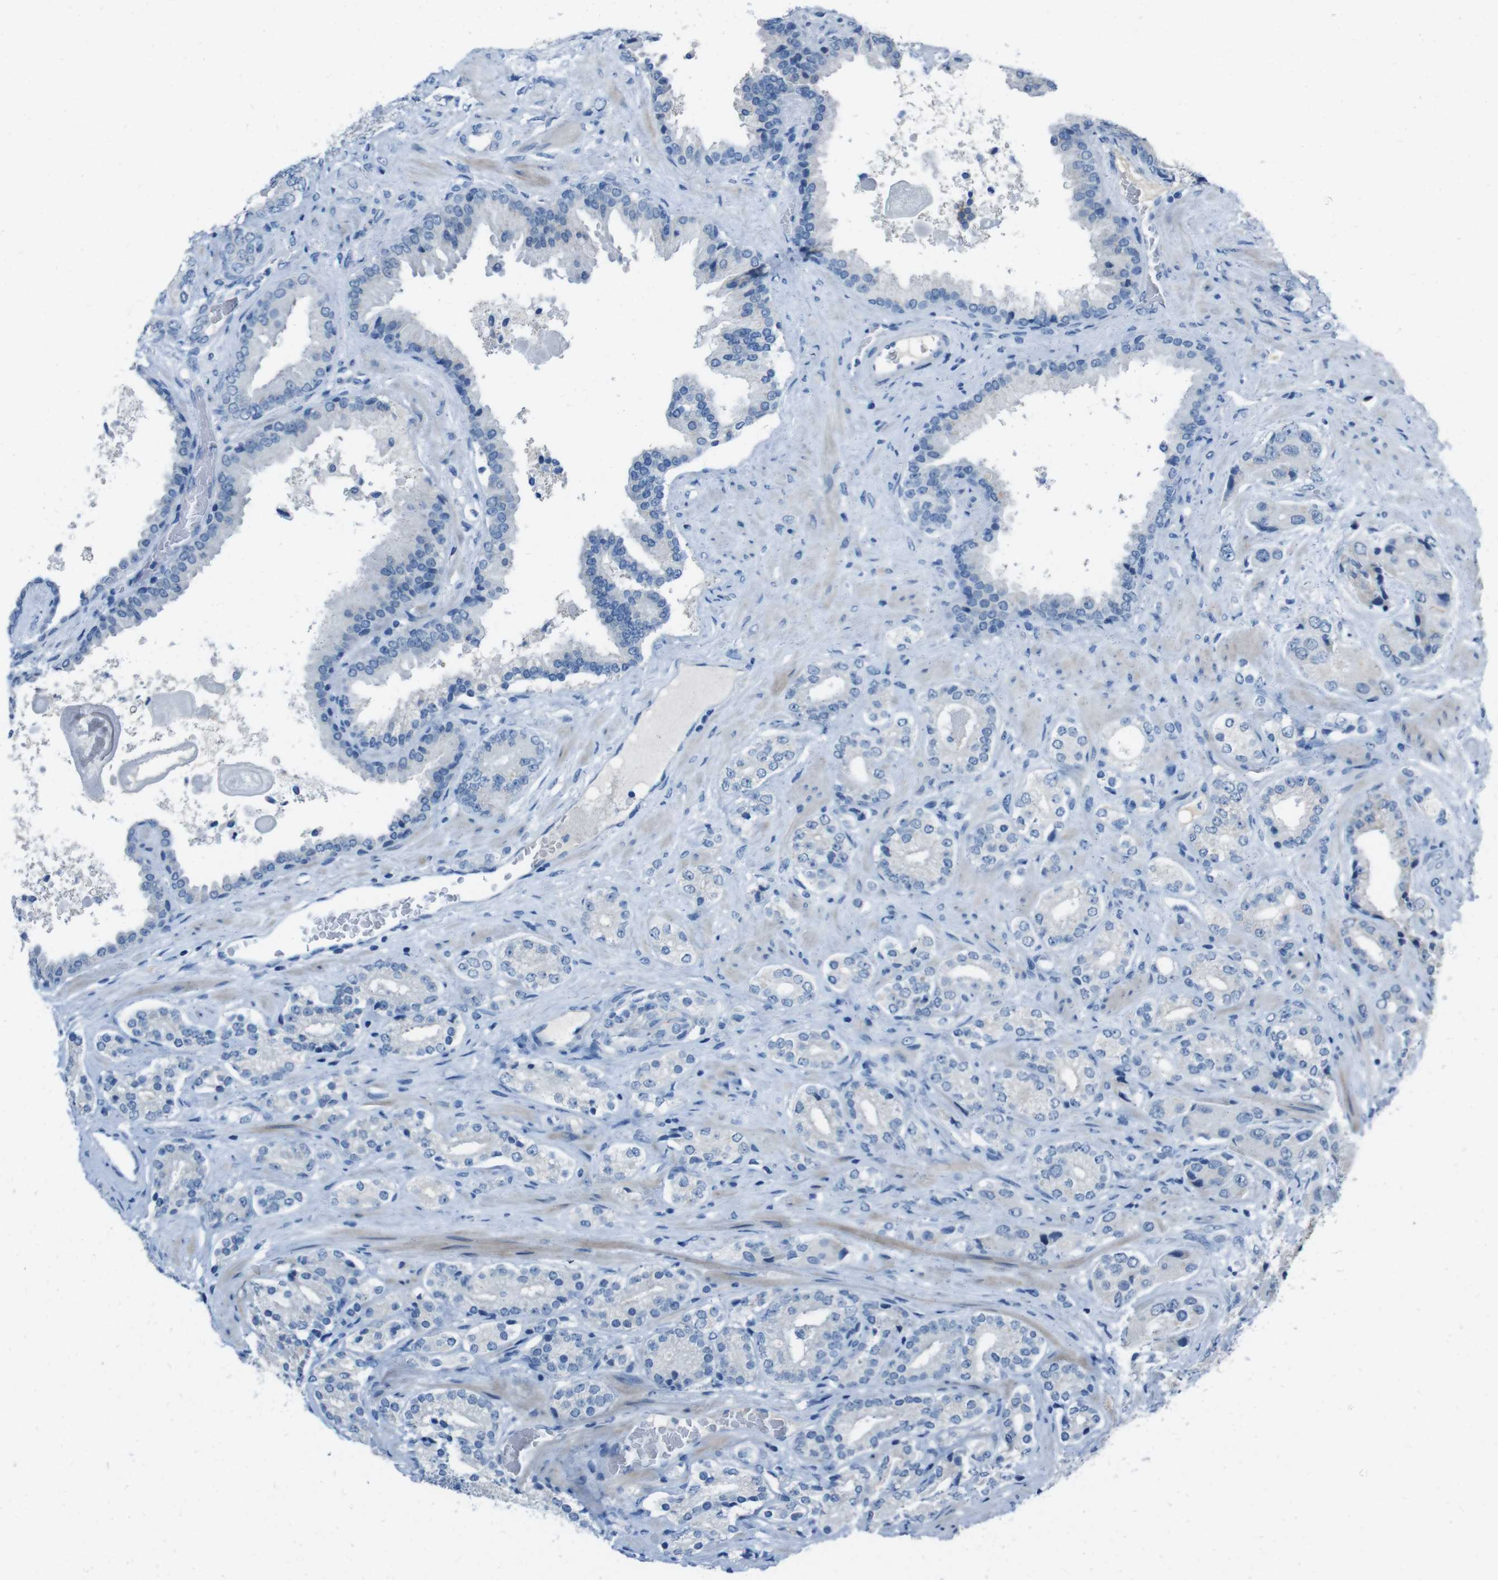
{"staining": {"intensity": "negative", "quantity": "none", "location": "none"}, "tissue": "prostate cancer", "cell_type": "Tumor cells", "image_type": "cancer", "snomed": [{"axis": "morphology", "description": "Adenocarcinoma, High grade"}, {"axis": "topography", "description": "Prostate"}], "caption": "Prostate cancer was stained to show a protein in brown. There is no significant expression in tumor cells.", "gene": "CDHR2", "patient": {"sex": "male", "age": 71}}